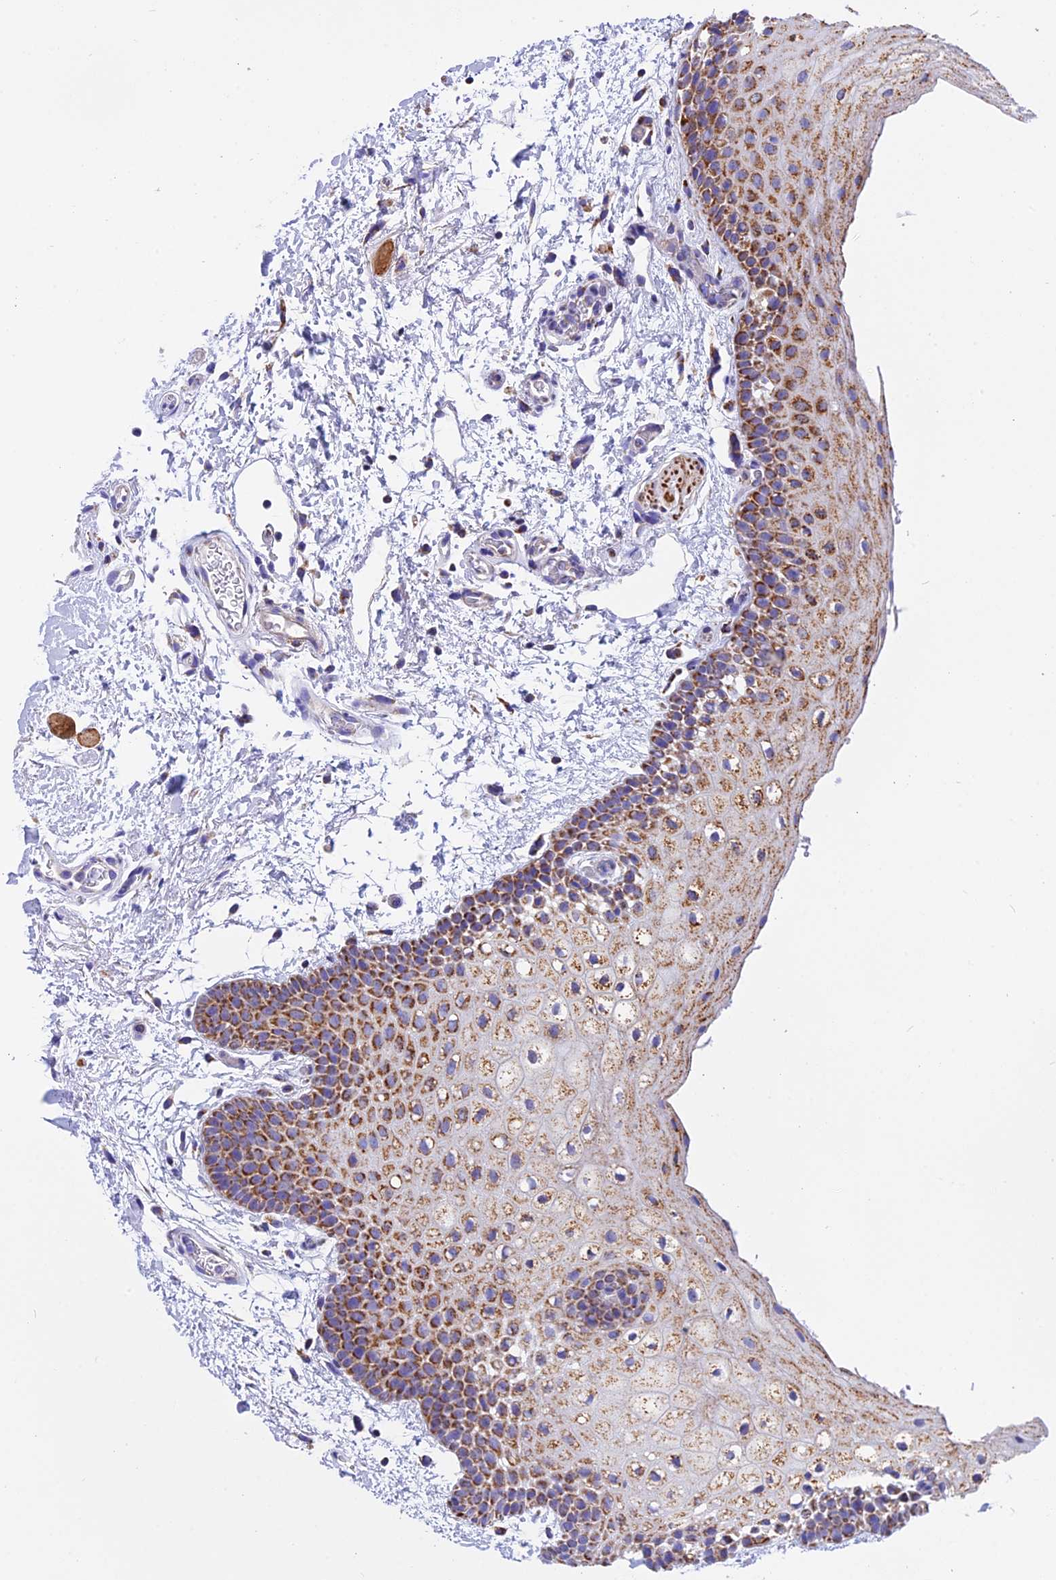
{"staining": {"intensity": "moderate", "quantity": ">75%", "location": "cytoplasmic/membranous"}, "tissue": "oral mucosa", "cell_type": "Squamous epithelial cells", "image_type": "normal", "snomed": [{"axis": "morphology", "description": "Normal tissue, NOS"}, {"axis": "topography", "description": "Oral tissue"}], "caption": "IHC image of unremarkable oral mucosa: oral mucosa stained using IHC displays medium levels of moderate protein expression localized specifically in the cytoplasmic/membranous of squamous epithelial cells, appearing as a cytoplasmic/membranous brown color.", "gene": "VDAC2", "patient": {"sex": "male", "age": 62}}